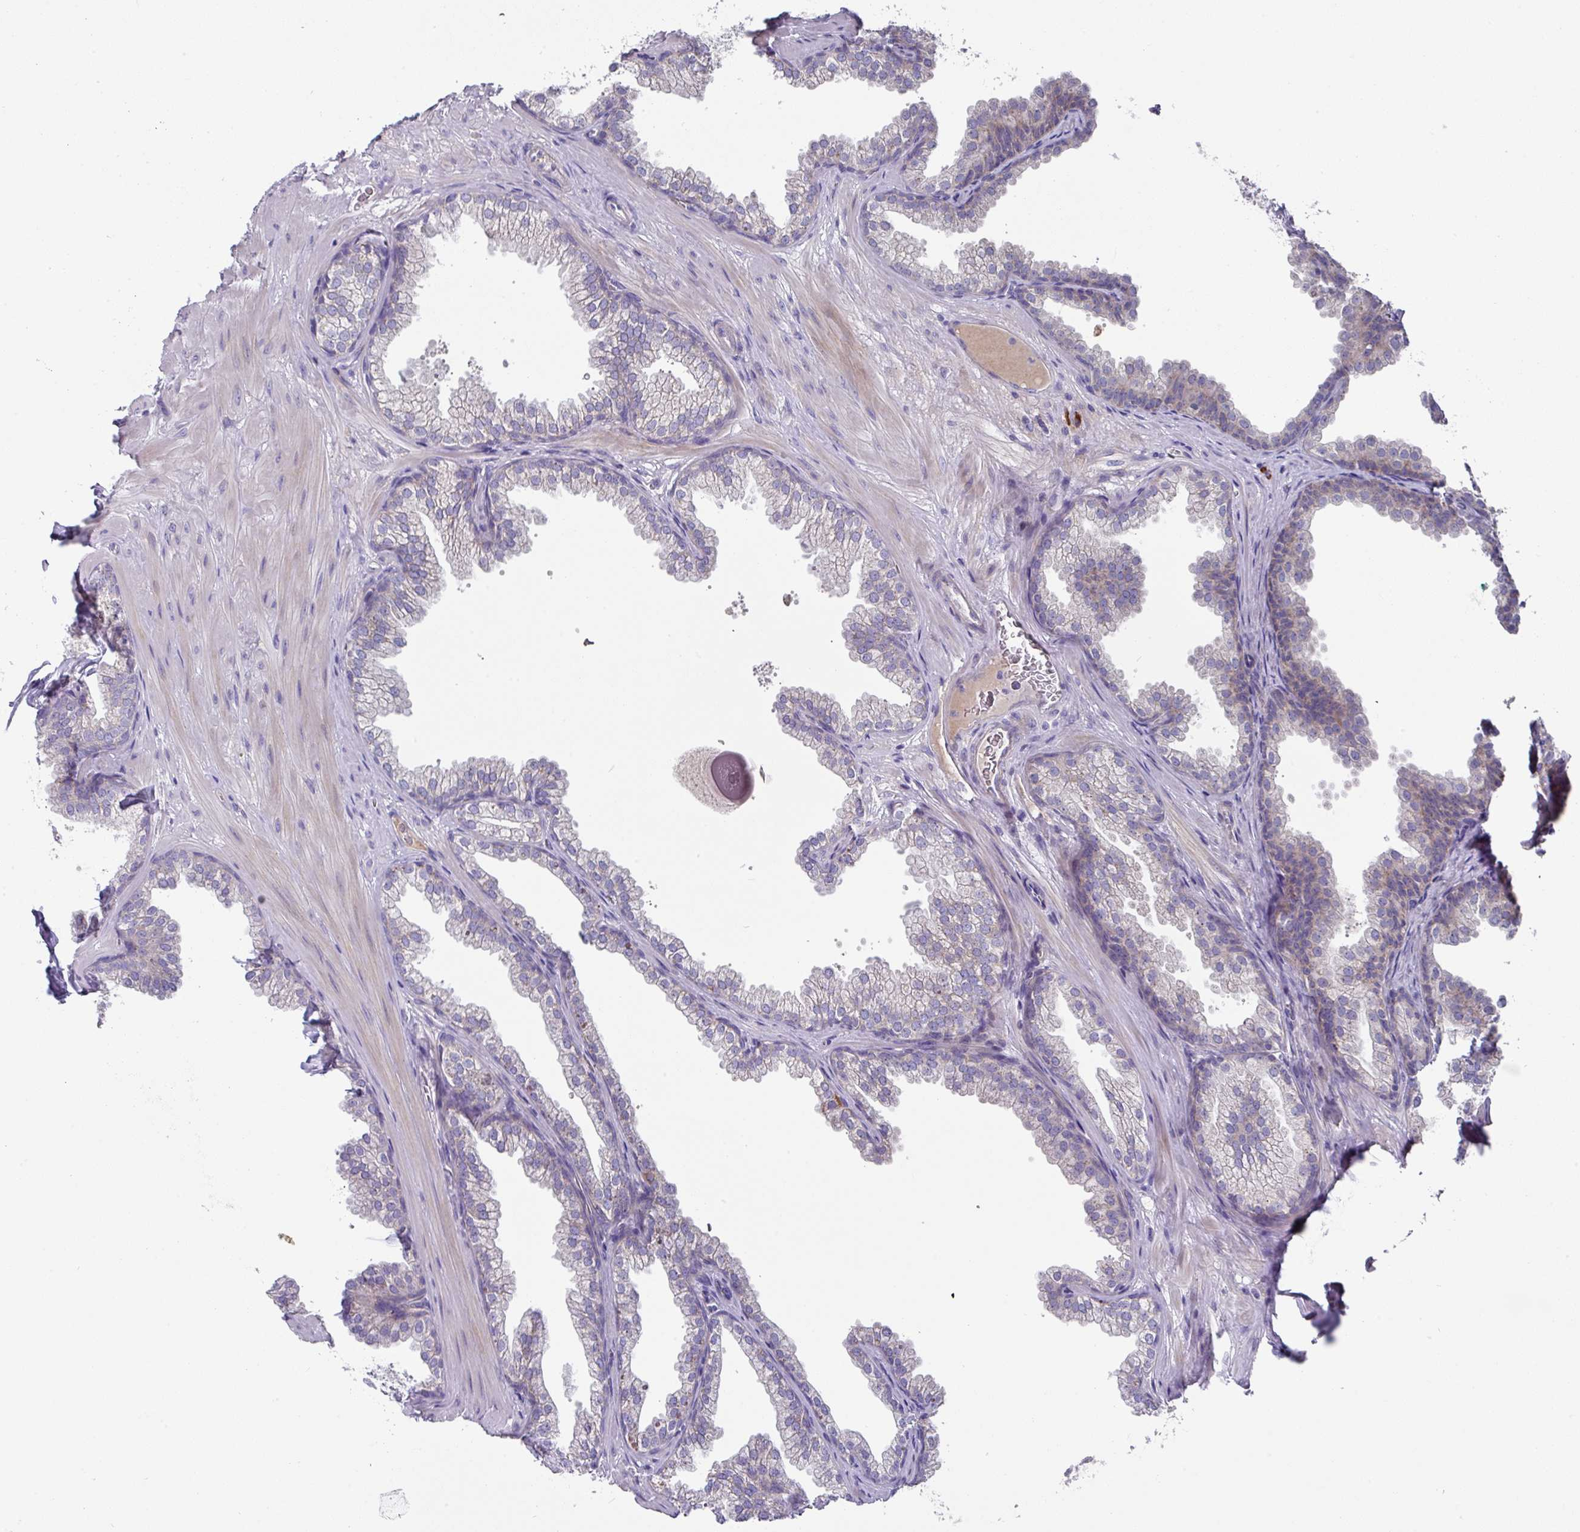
{"staining": {"intensity": "weak", "quantity": "<25%", "location": "cytoplasmic/membranous"}, "tissue": "prostate", "cell_type": "Glandular cells", "image_type": "normal", "snomed": [{"axis": "morphology", "description": "Normal tissue, NOS"}, {"axis": "topography", "description": "Prostate"}], "caption": "Immunohistochemical staining of unremarkable human prostate demonstrates no significant staining in glandular cells. Brightfield microscopy of immunohistochemistry stained with DAB (3,3'-diaminobenzidine) (brown) and hematoxylin (blue), captured at high magnification.", "gene": "IL4R", "patient": {"sex": "male", "age": 37}}